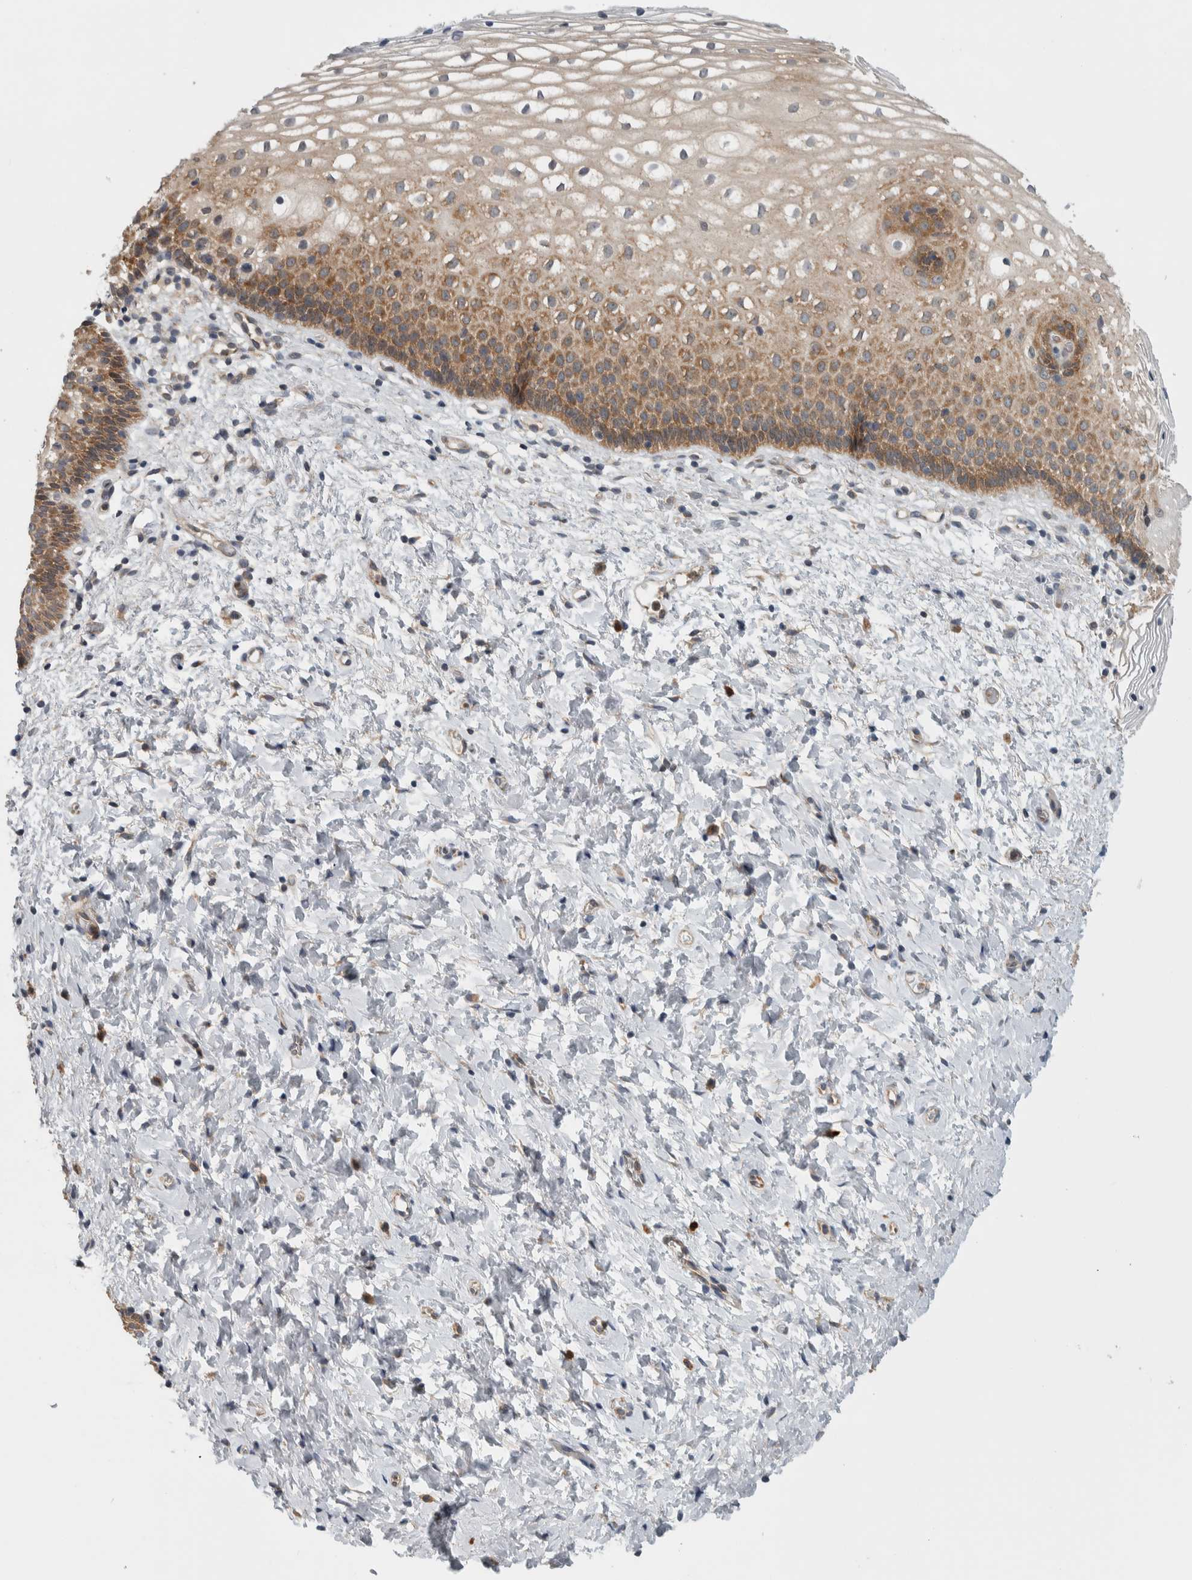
{"staining": {"intensity": "moderate", "quantity": "25%-75%", "location": "cytoplasmic/membranous"}, "tissue": "cervix", "cell_type": "Squamous epithelial cells", "image_type": "normal", "snomed": [{"axis": "morphology", "description": "Normal tissue, NOS"}, {"axis": "topography", "description": "Cervix"}], "caption": "Cervix stained for a protein (brown) displays moderate cytoplasmic/membranous positive positivity in approximately 25%-75% of squamous epithelial cells.", "gene": "CCDC43", "patient": {"sex": "female", "age": 72}}